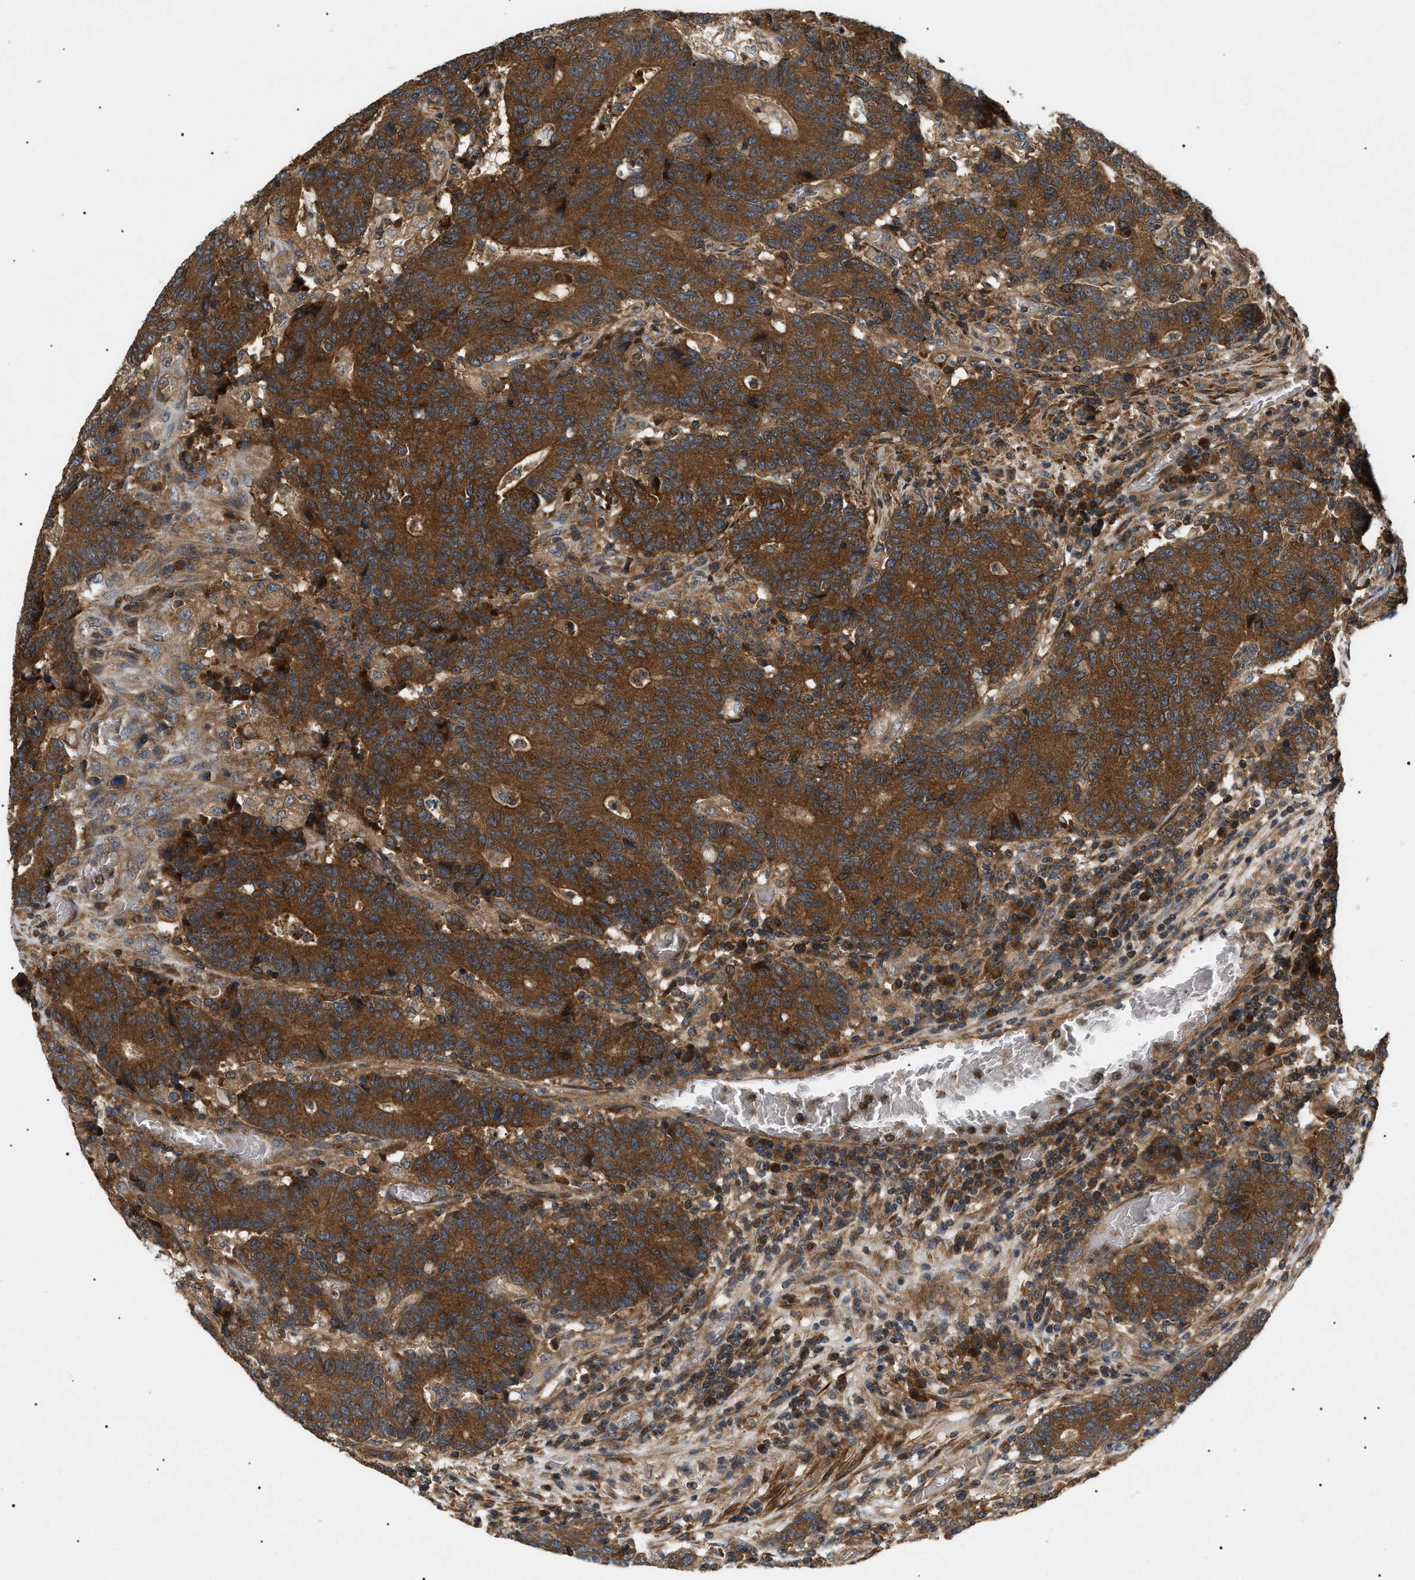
{"staining": {"intensity": "strong", "quantity": ">75%", "location": "cytoplasmic/membranous"}, "tissue": "colorectal cancer", "cell_type": "Tumor cells", "image_type": "cancer", "snomed": [{"axis": "morphology", "description": "Normal tissue, NOS"}, {"axis": "morphology", "description": "Adenocarcinoma, NOS"}, {"axis": "topography", "description": "Colon"}], "caption": "Immunohistochemical staining of adenocarcinoma (colorectal) displays strong cytoplasmic/membranous protein staining in approximately >75% of tumor cells.", "gene": "PPM1B", "patient": {"sex": "female", "age": 75}}